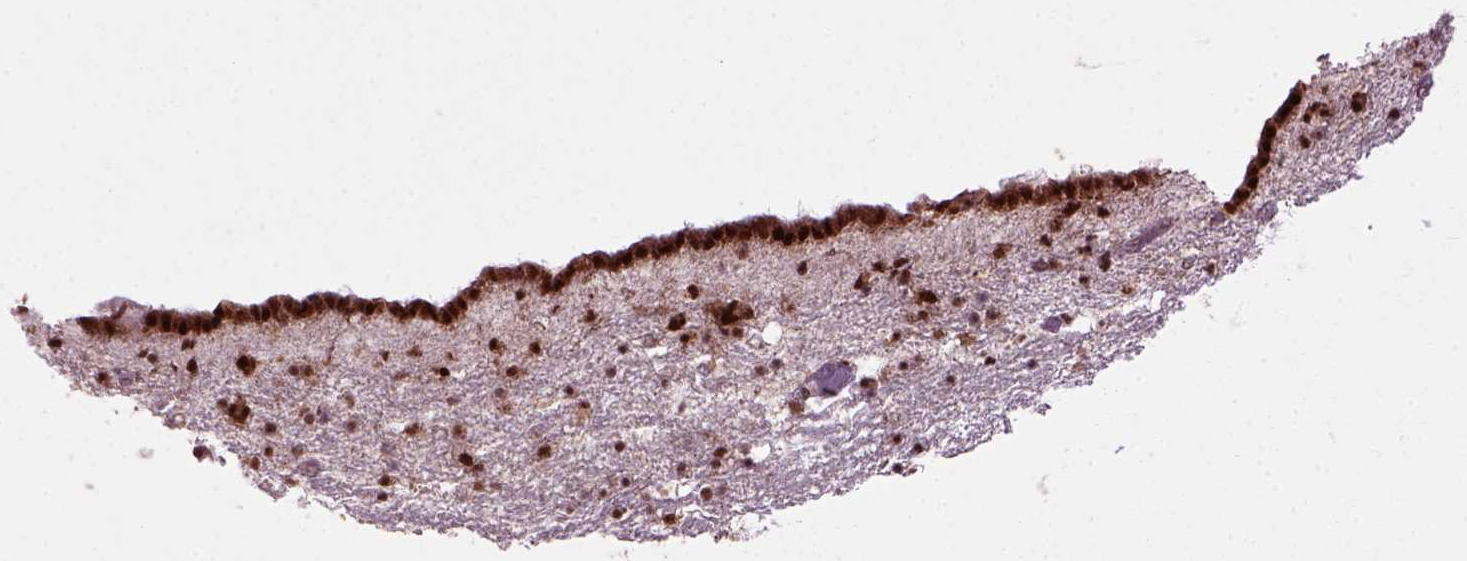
{"staining": {"intensity": "moderate", "quantity": "<25%", "location": "cytoplasmic/membranous,nuclear"}, "tissue": "caudate", "cell_type": "Glial cells", "image_type": "normal", "snomed": [{"axis": "morphology", "description": "Normal tissue, NOS"}, {"axis": "topography", "description": "Lateral ventricle wall"}], "caption": "Immunohistochemical staining of benign caudate displays moderate cytoplasmic/membranous,nuclear protein positivity in approximately <25% of glial cells.", "gene": "CELF1", "patient": {"sex": "female", "age": 42}}